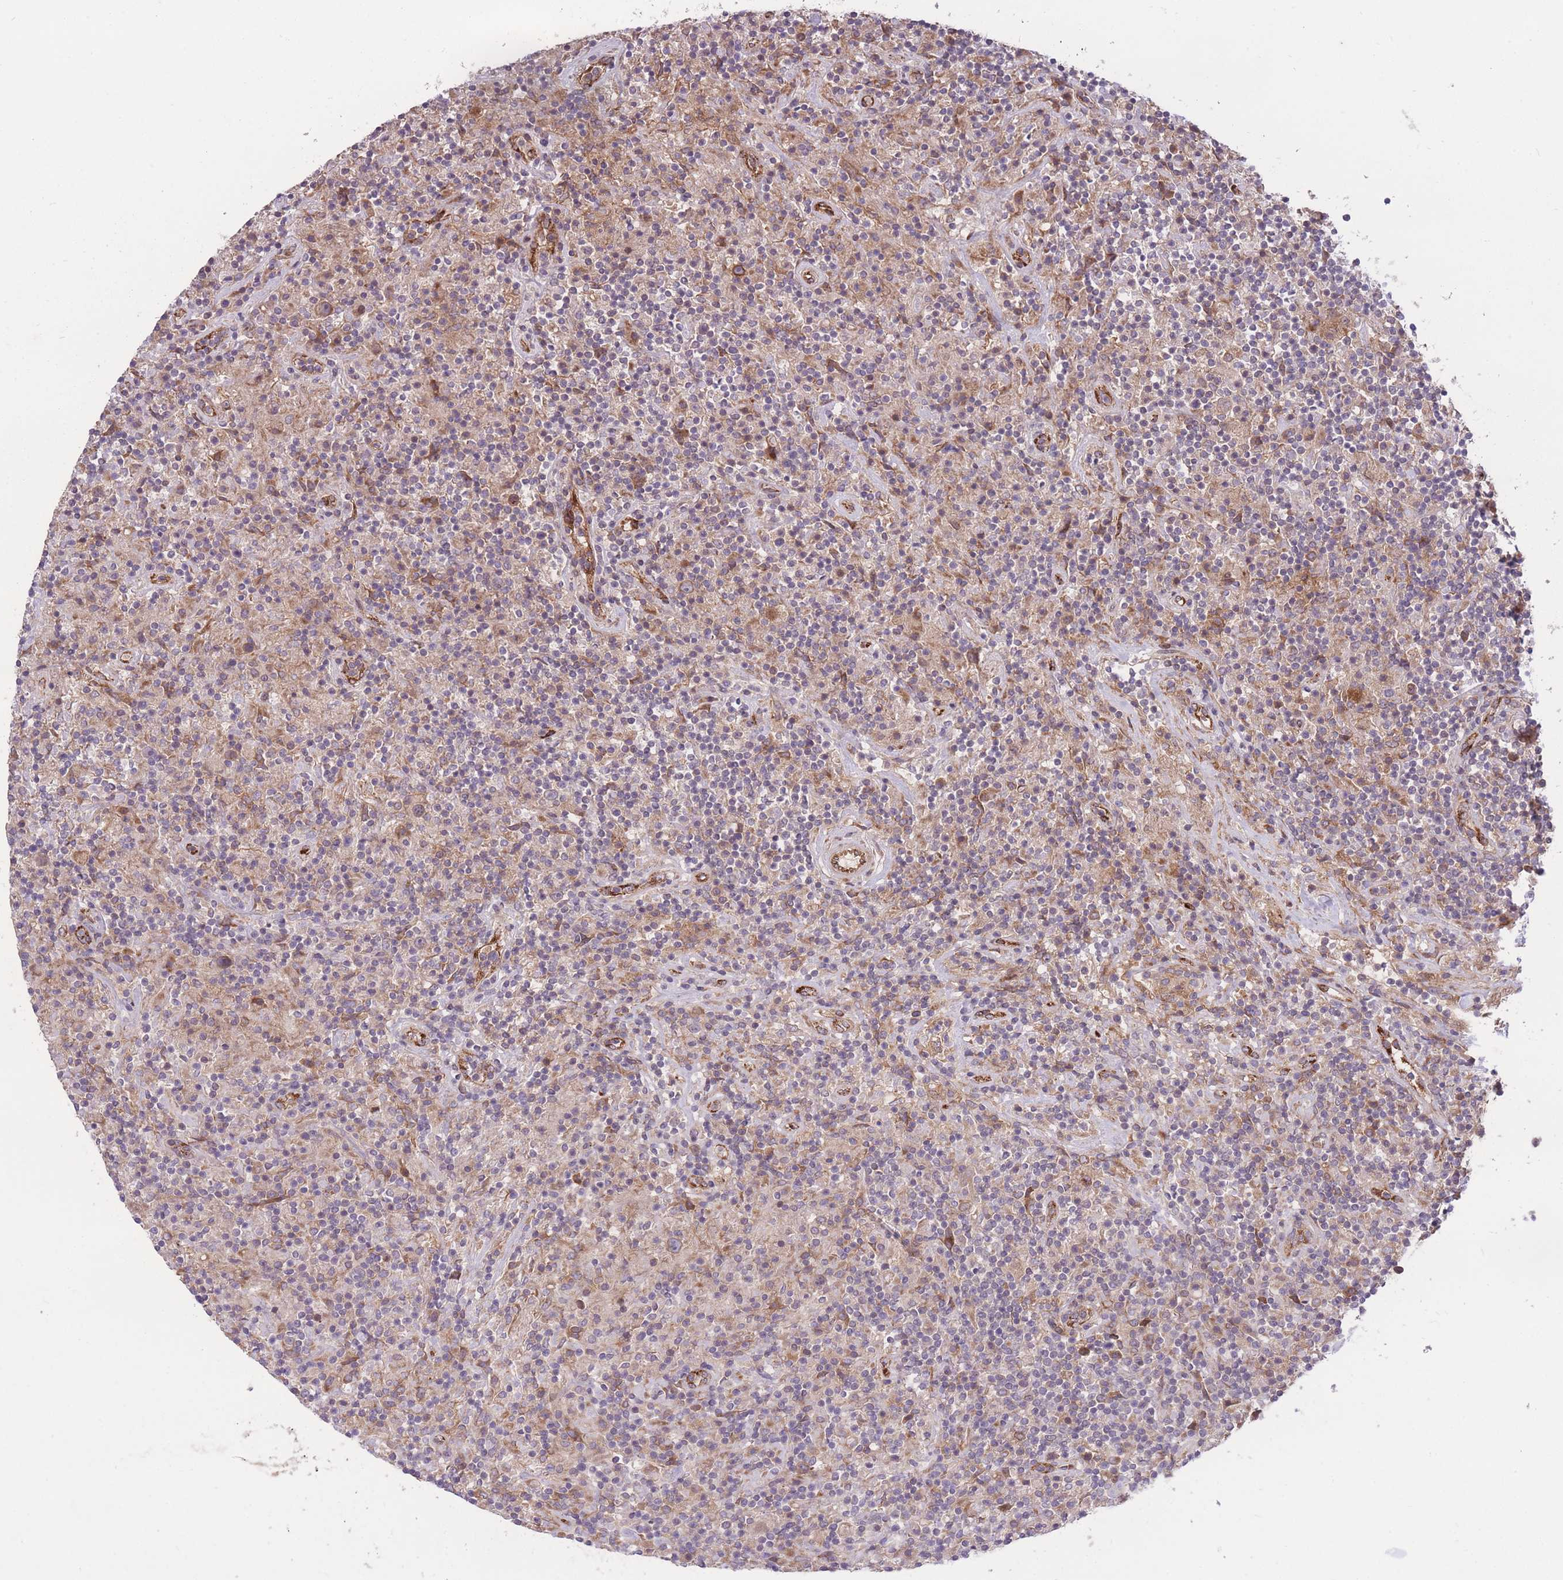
{"staining": {"intensity": "moderate", "quantity": "25%-75%", "location": "cytoplasmic/membranous"}, "tissue": "lymphoma", "cell_type": "Tumor cells", "image_type": "cancer", "snomed": [{"axis": "morphology", "description": "Hodgkin's disease, NOS"}, {"axis": "topography", "description": "Lymph node"}], "caption": "High-power microscopy captured an immunohistochemistry micrograph of lymphoma, revealing moderate cytoplasmic/membranous staining in approximately 25%-75% of tumor cells.", "gene": "CISH", "patient": {"sex": "male", "age": 70}}